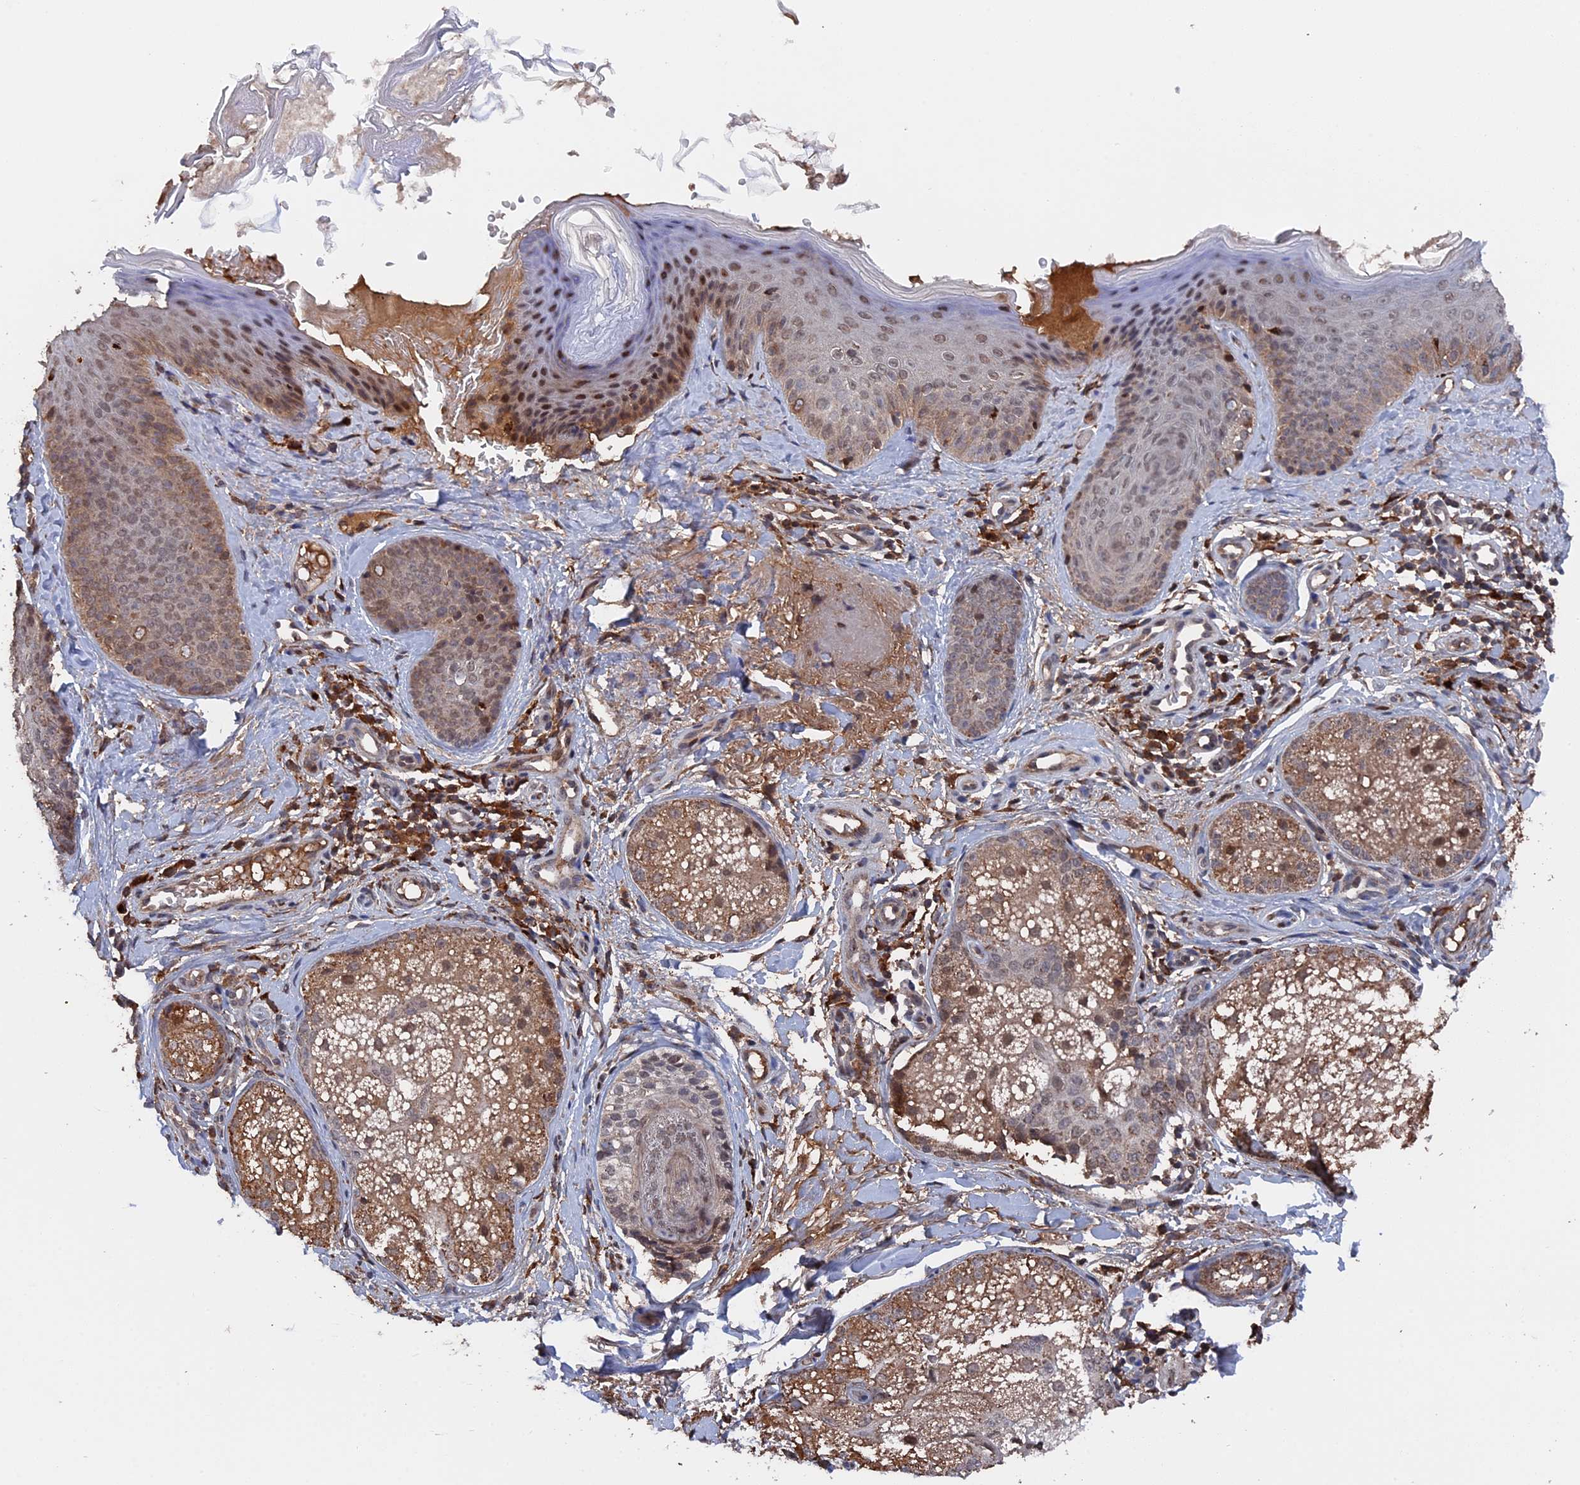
{"staining": {"intensity": "moderate", "quantity": "25%-75%", "location": "cytoplasmic/membranous"}, "tissue": "skin", "cell_type": "Fibroblasts", "image_type": "normal", "snomed": [{"axis": "morphology", "description": "Normal tissue, NOS"}, {"axis": "topography", "description": "Skin"}], "caption": "The image shows a brown stain indicating the presence of a protein in the cytoplasmic/membranous of fibroblasts in skin. (DAB IHC, brown staining for protein, blue staining for nuclei).", "gene": "CEACAM21", "patient": {"sex": "male", "age": 57}}